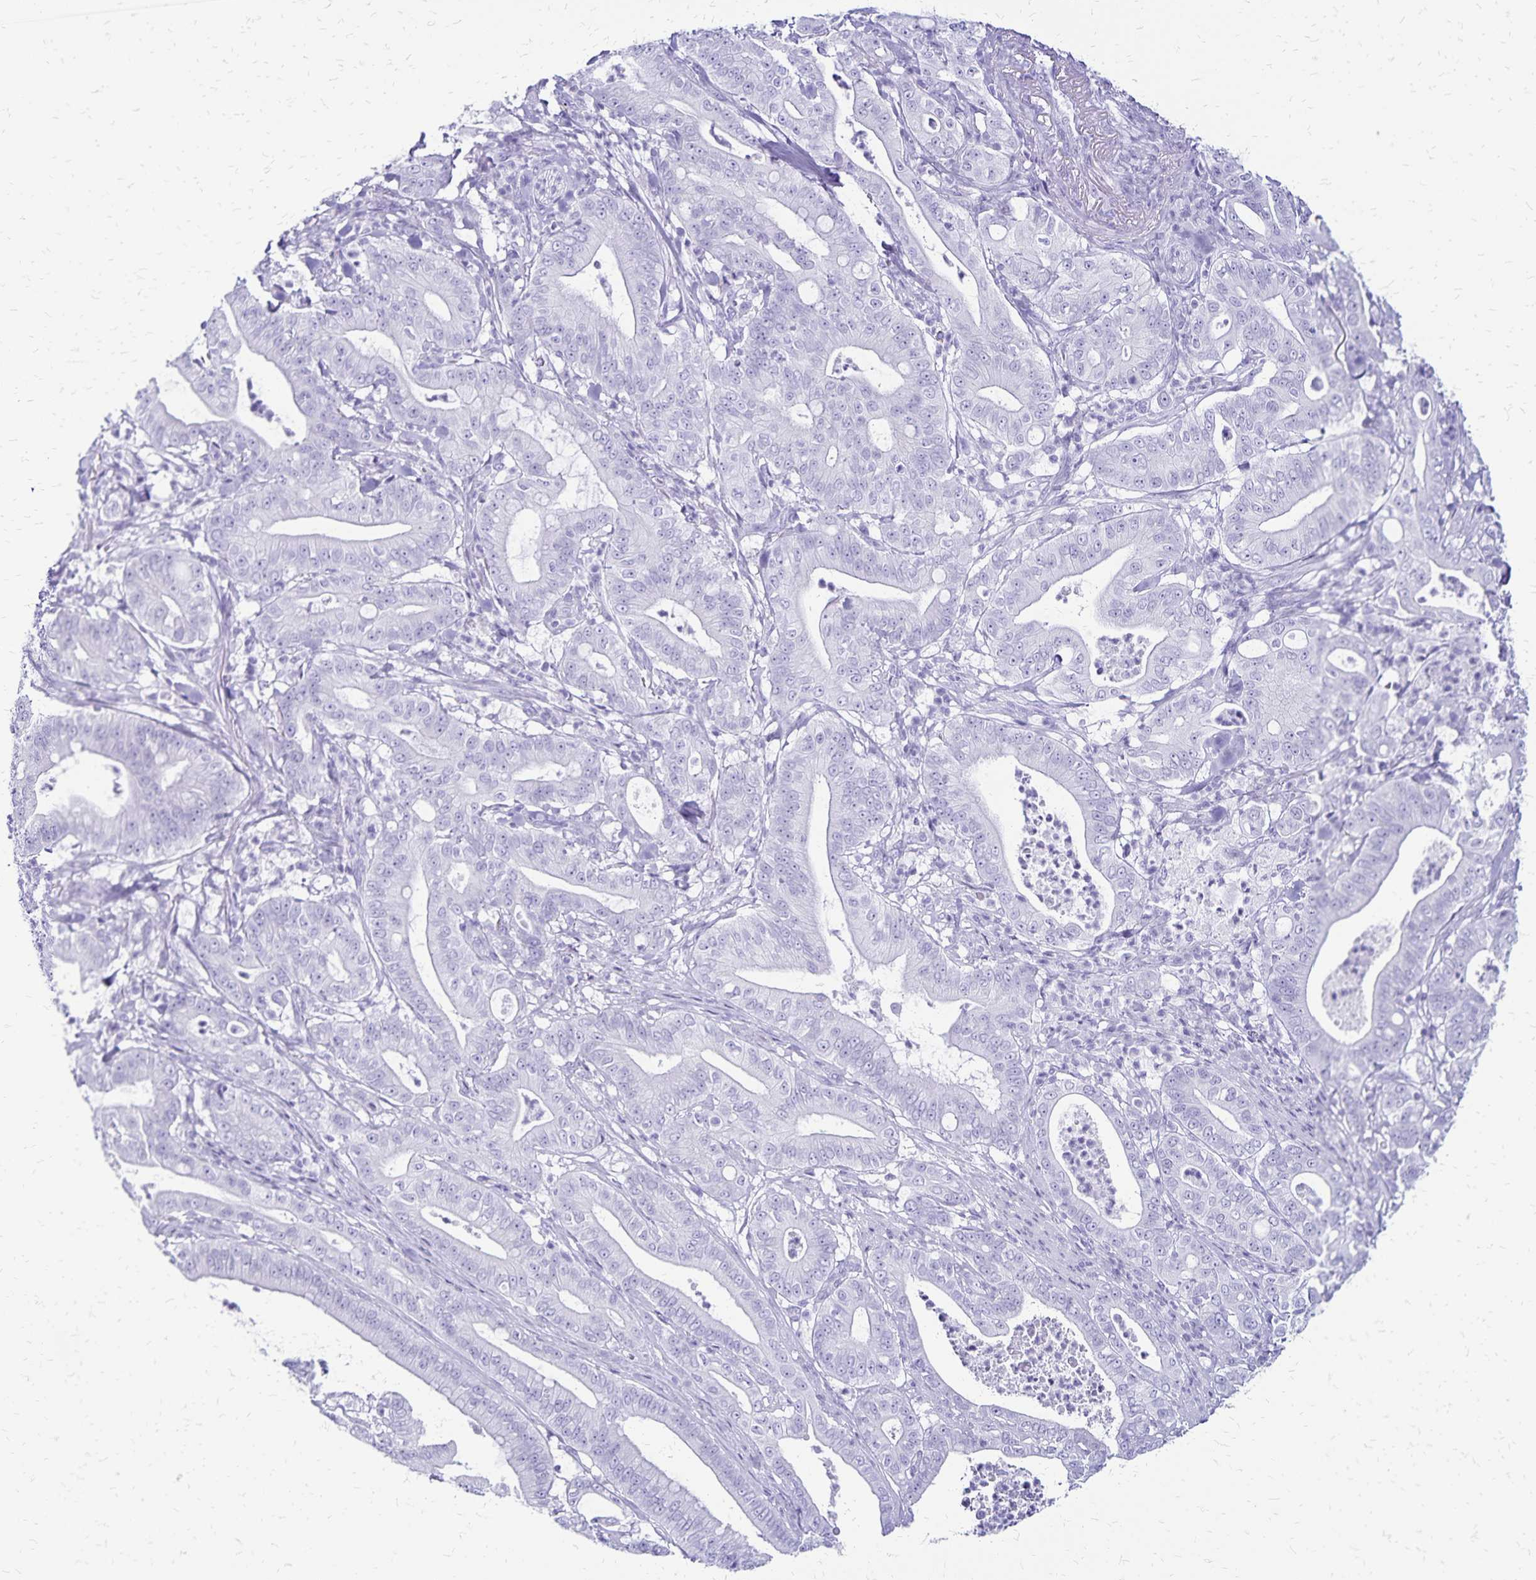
{"staining": {"intensity": "negative", "quantity": "none", "location": "none"}, "tissue": "pancreatic cancer", "cell_type": "Tumor cells", "image_type": "cancer", "snomed": [{"axis": "morphology", "description": "Adenocarcinoma, NOS"}, {"axis": "topography", "description": "Pancreas"}], "caption": "Pancreatic cancer stained for a protein using IHC reveals no positivity tumor cells.", "gene": "LIN28B", "patient": {"sex": "male", "age": 71}}